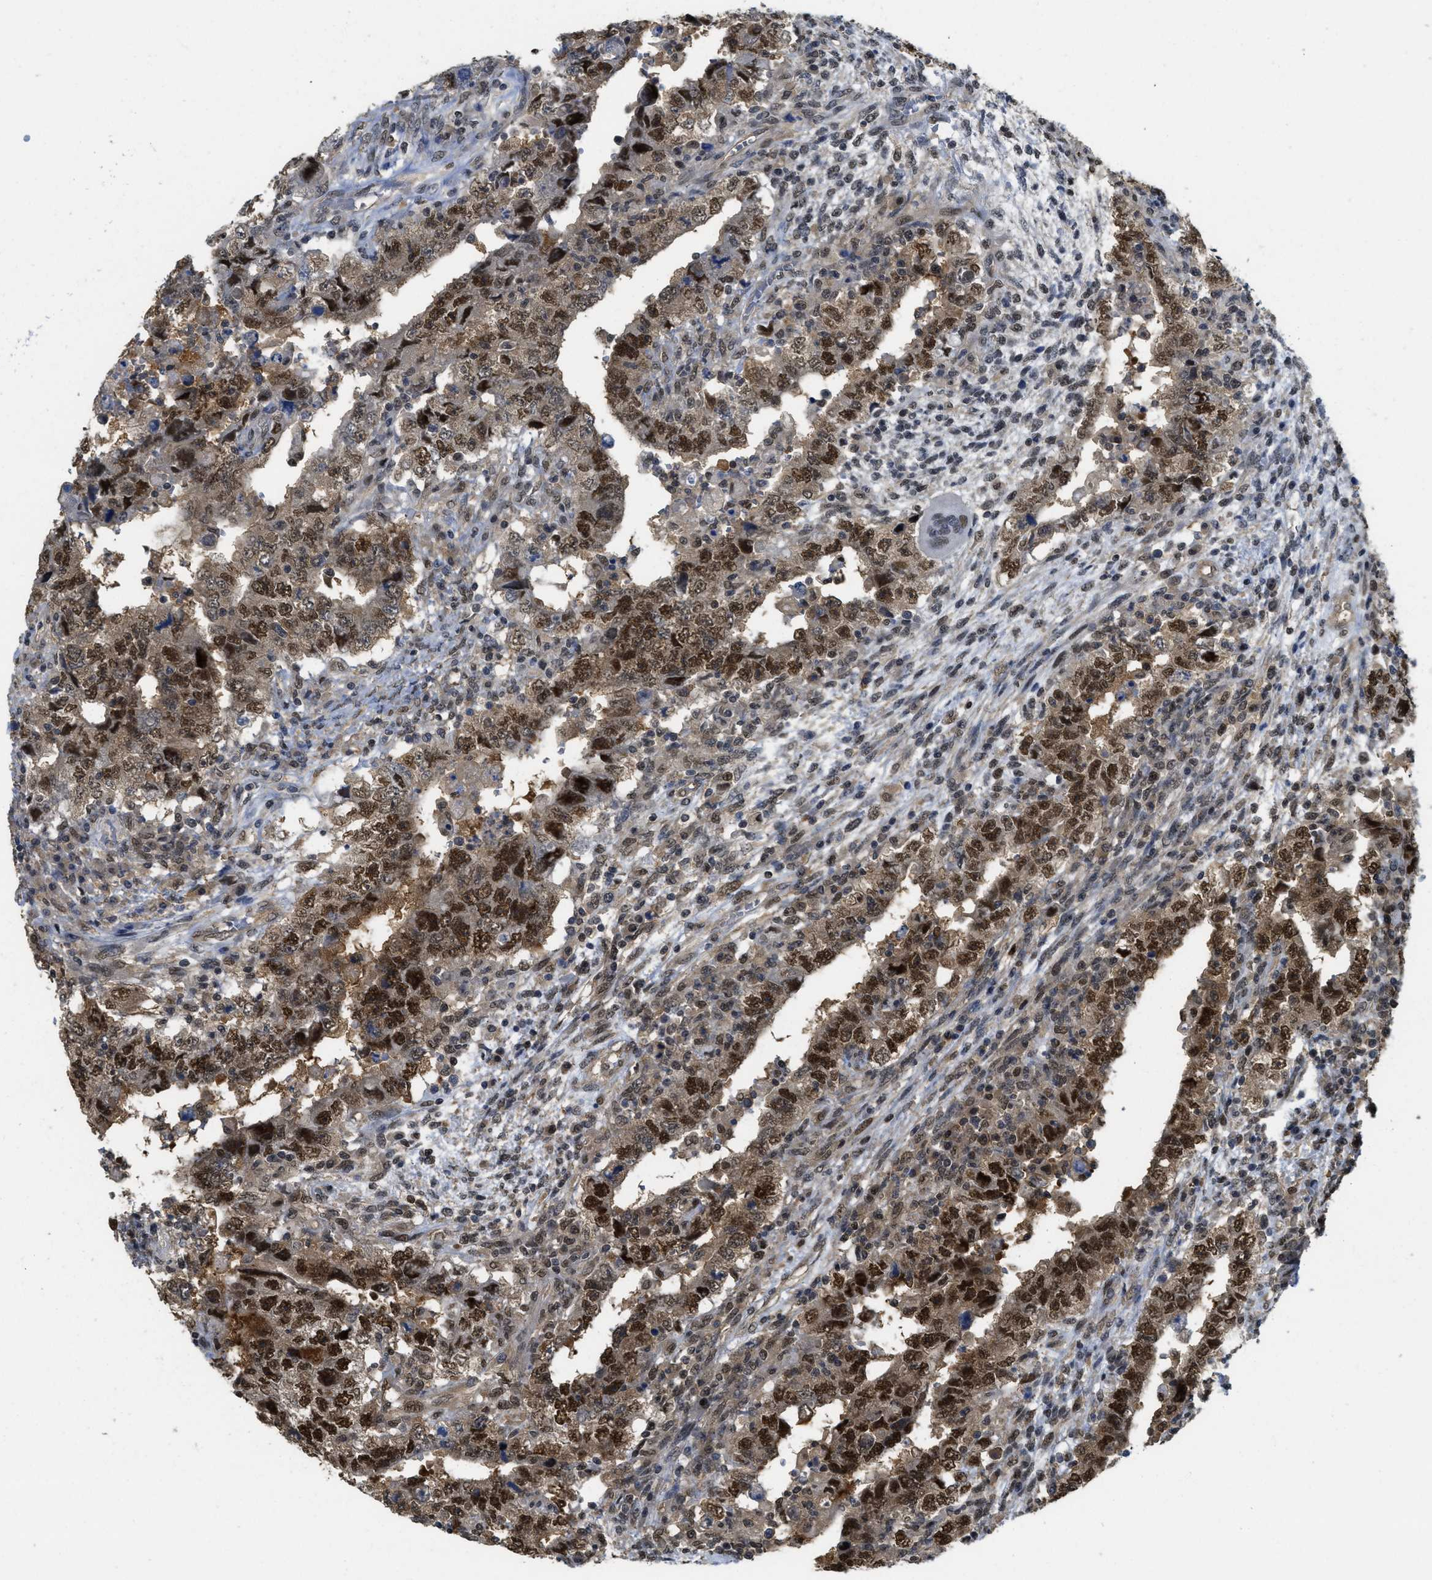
{"staining": {"intensity": "strong", "quantity": ">75%", "location": "cytoplasmic/membranous,nuclear"}, "tissue": "testis cancer", "cell_type": "Tumor cells", "image_type": "cancer", "snomed": [{"axis": "morphology", "description": "Carcinoma, Embryonal, NOS"}, {"axis": "topography", "description": "Testis"}], "caption": "Human testis embryonal carcinoma stained with a brown dye exhibits strong cytoplasmic/membranous and nuclear positive expression in approximately >75% of tumor cells.", "gene": "PSMC5", "patient": {"sex": "male", "age": 26}}